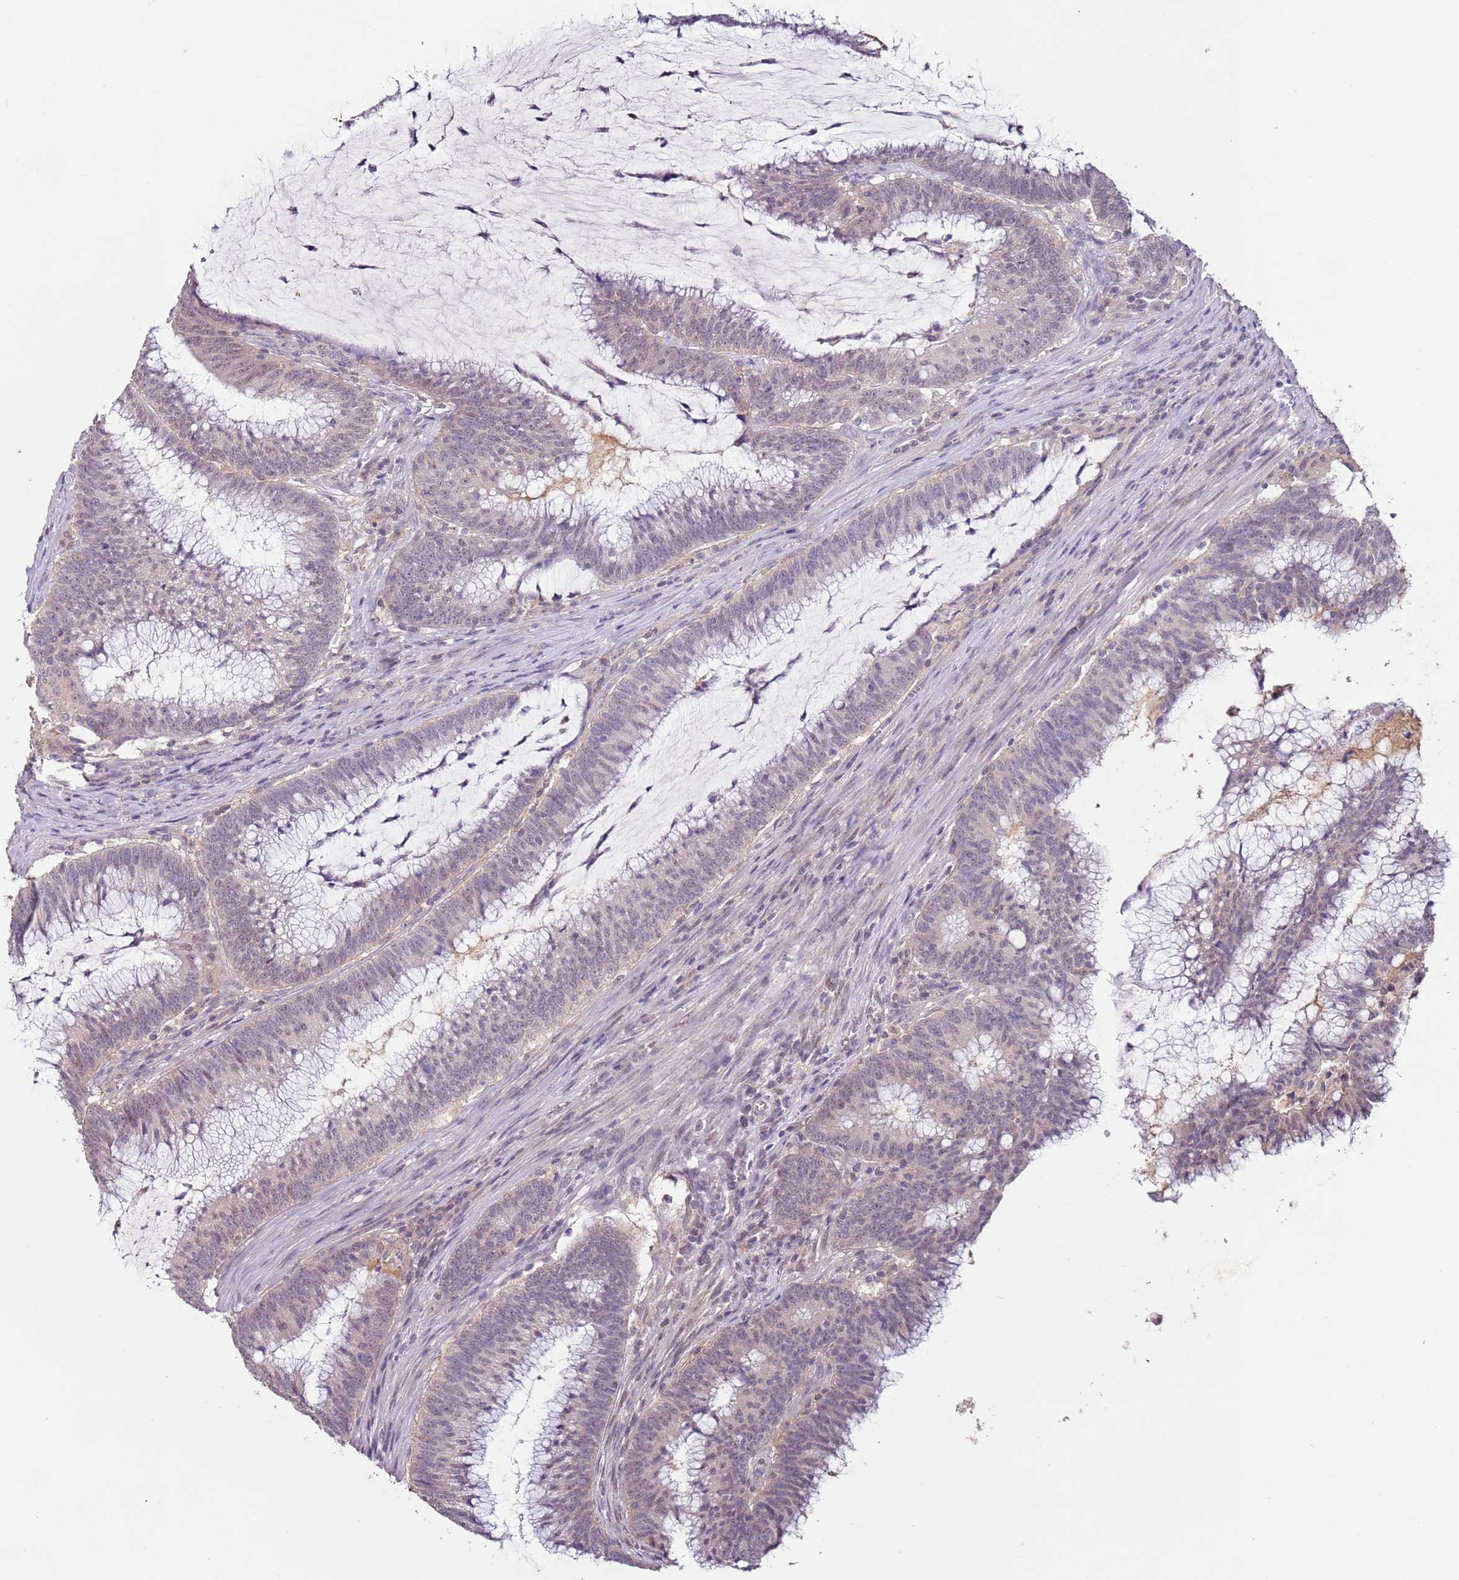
{"staining": {"intensity": "negative", "quantity": "none", "location": "none"}, "tissue": "colorectal cancer", "cell_type": "Tumor cells", "image_type": "cancer", "snomed": [{"axis": "morphology", "description": "Adenocarcinoma, NOS"}, {"axis": "topography", "description": "Rectum"}], "caption": "Tumor cells are negative for brown protein staining in colorectal cancer (adenocarcinoma).", "gene": "MDH1", "patient": {"sex": "female", "age": 77}}